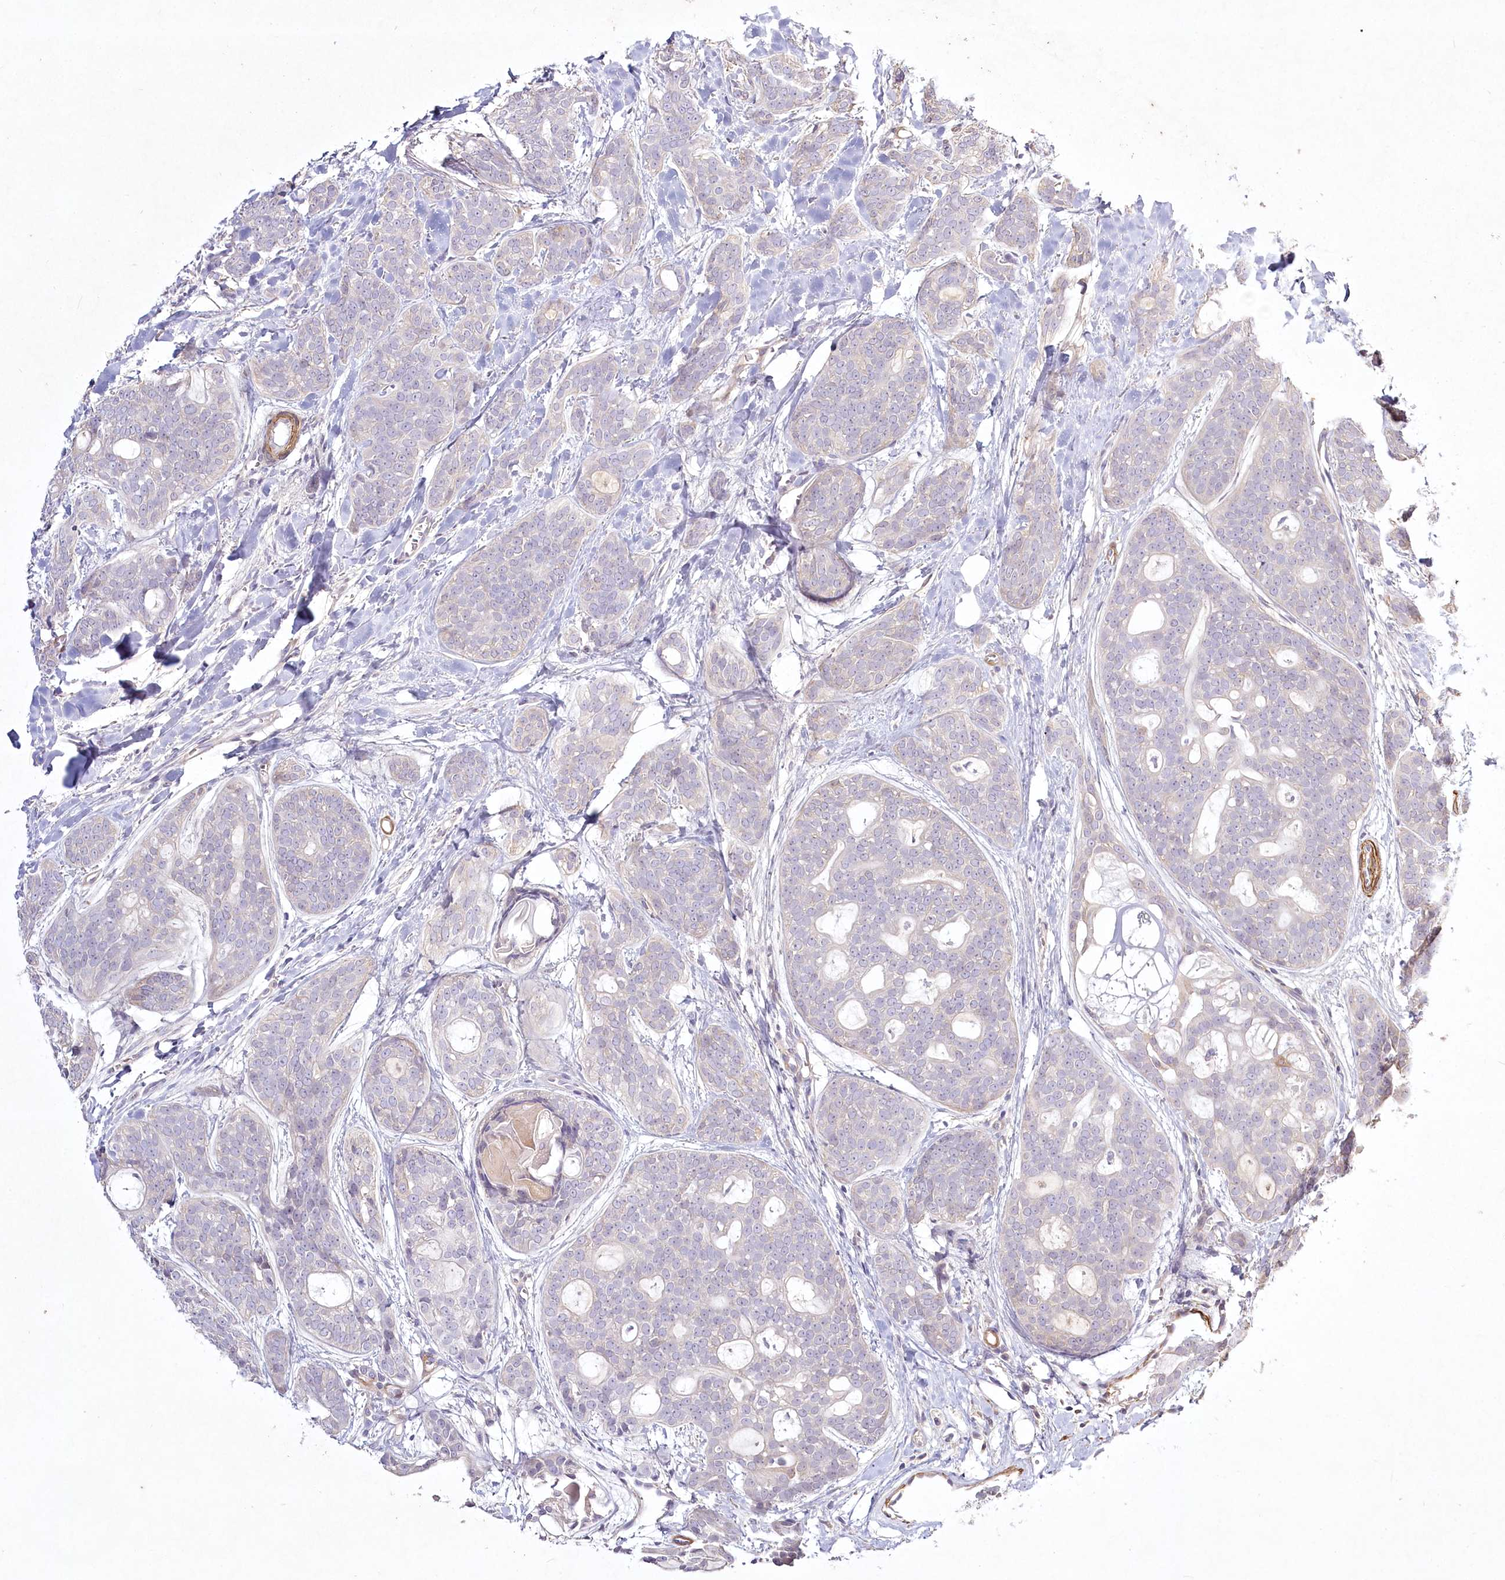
{"staining": {"intensity": "moderate", "quantity": "<25%", "location": "cytoplasmic/membranous"}, "tissue": "head and neck cancer", "cell_type": "Tumor cells", "image_type": "cancer", "snomed": [{"axis": "morphology", "description": "Adenocarcinoma, NOS"}, {"axis": "topography", "description": "Head-Neck"}], "caption": "High-power microscopy captured an immunohistochemistry (IHC) image of head and neck adenocarcinoma, revealing moderate cytoplasmic/membranous staining in approximately <25% of tumor cells.", "gene": "INPP4B", "patient": {"sex": "male", "age": 66}}